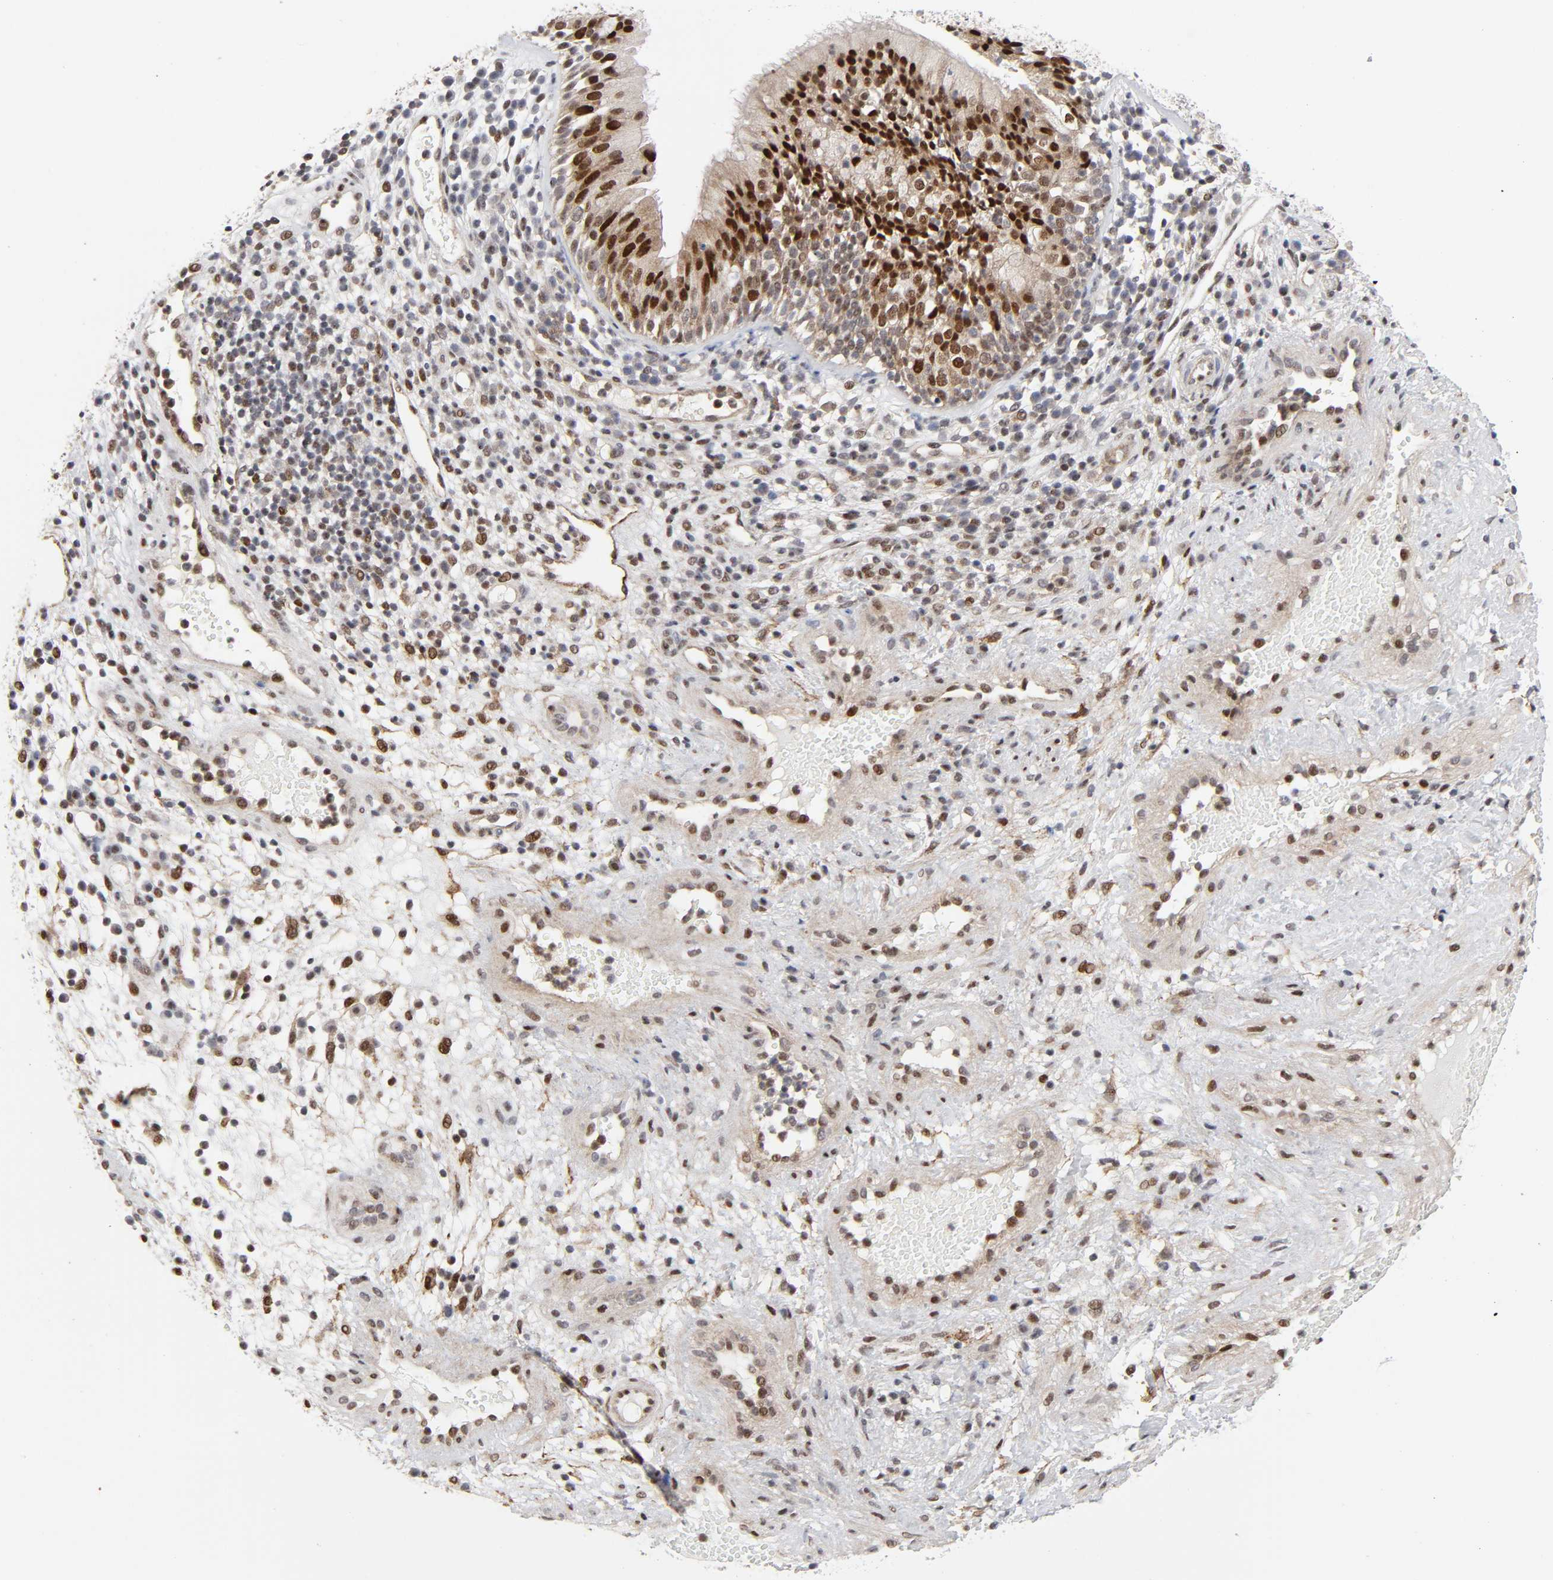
{"staining": {"intensity": "strong", "quantity": ">75%", "location": "nuclear"}, "tissue": "nasopharynx", "cell_type": "Respiratory epithelial cells", "image_type": "normal", "snomed": [{"axis": "morphology", "description": "Normal tissue, NOS"}, {"axis": "morphology", "description": "Inflammation, NOS"}, {"axis": "morphology", "description": "Malignant melanoma, Metastatic site"}, {"axis": "topography", "description": "Nasopharynx"}], "caption": "Nasopharynx stained with immunohistochemistry shows strong nuclear expression in about >75% of respiratory epithelial cells.", "gene": "STK38", "patient": {"sex": "female", "age": 55}}